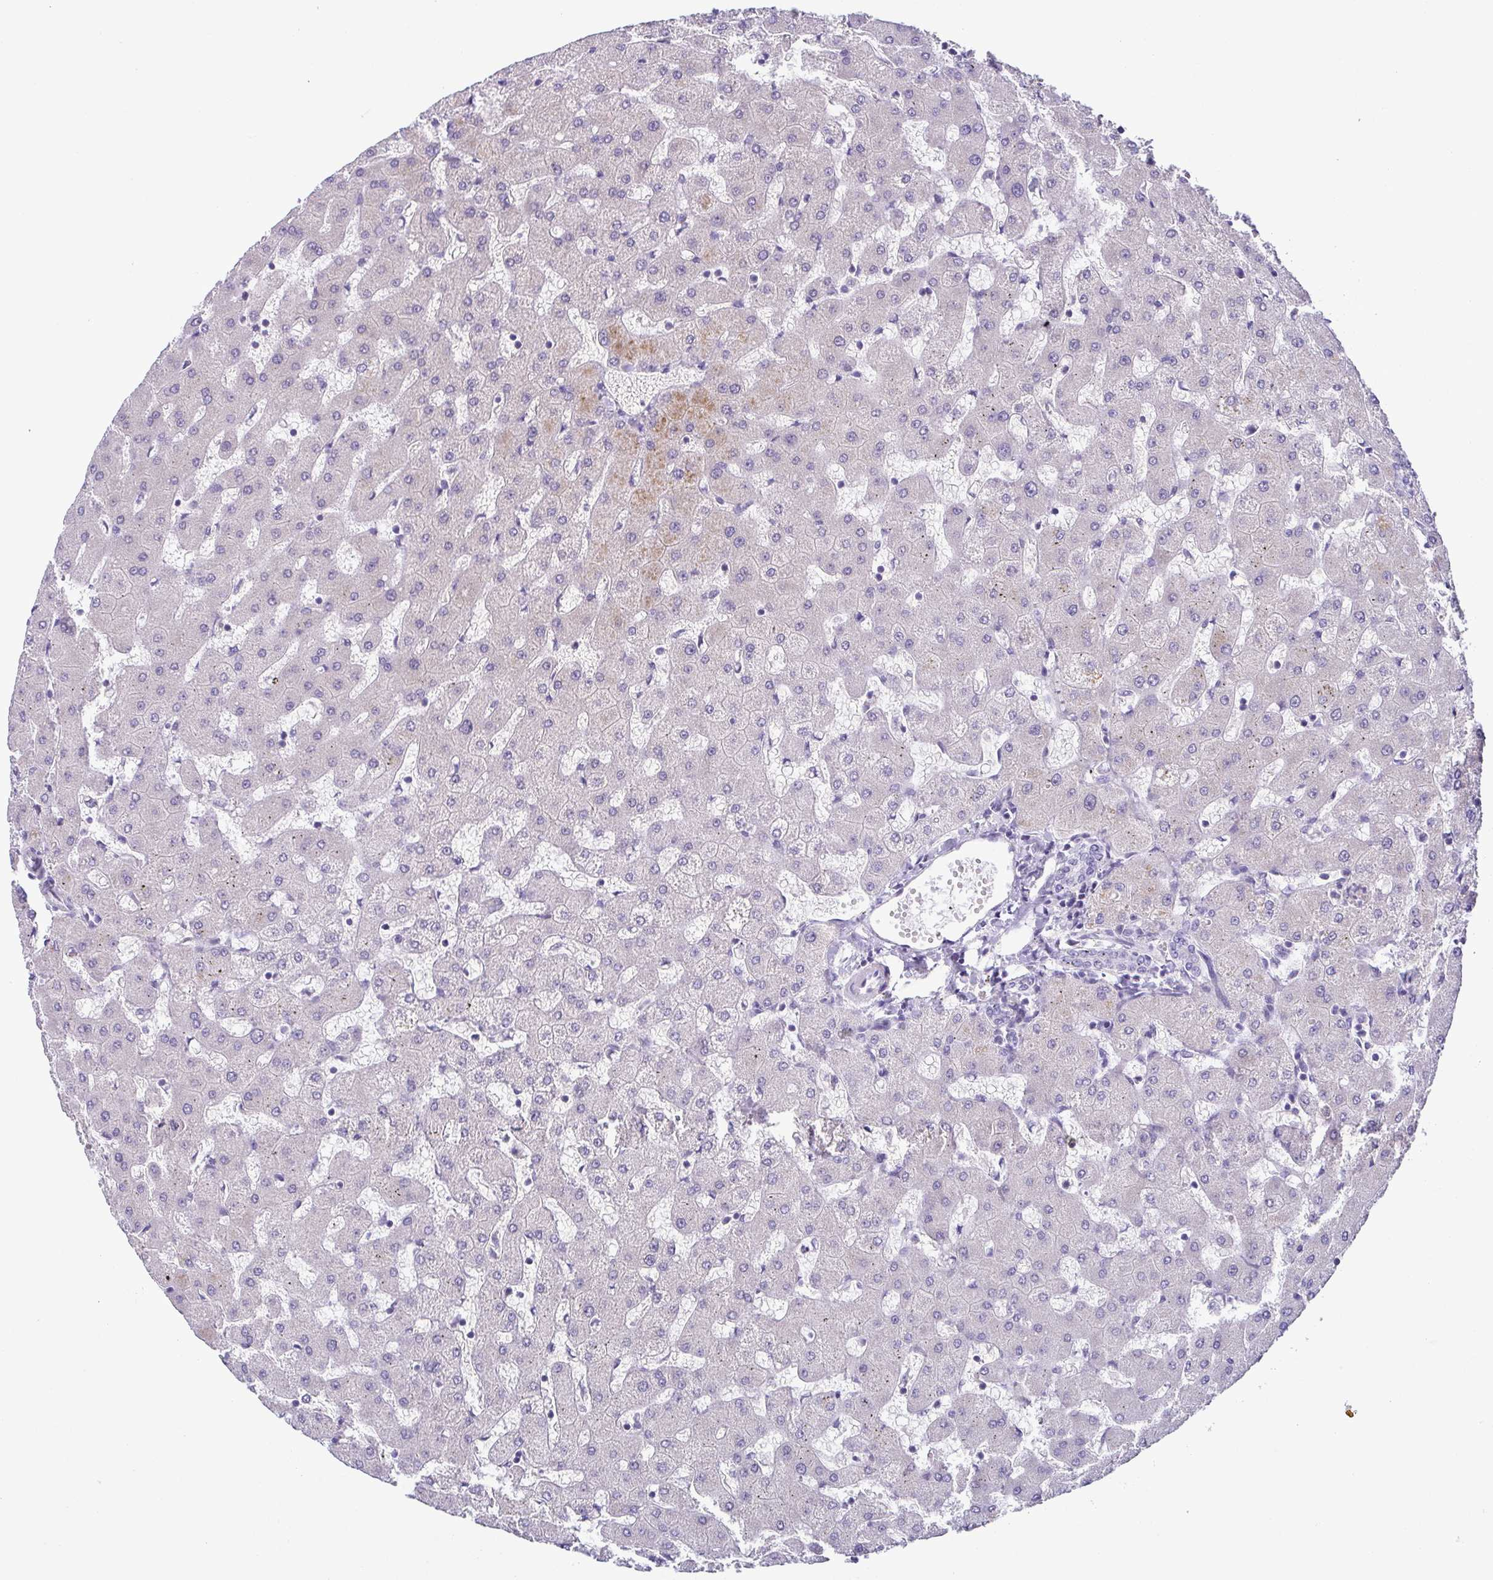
{"staining": {"intensity": "negative", "quantity": "none", "location": "none"}, "tissue": "liver", "cell_type": "Cholangiocytes", "image_type": "normal", "snomed": [{"axis": "morphology", "description": "Normal tissue, NOS"}, {"axis": "topography", "description": "Liver"}], "caption": "Immunohistochemical staining of unremarkable human liver shows no significant staining in cholangiocytes.", "gene": "TERT", "patient": {"sex": "female", "age": 63}}